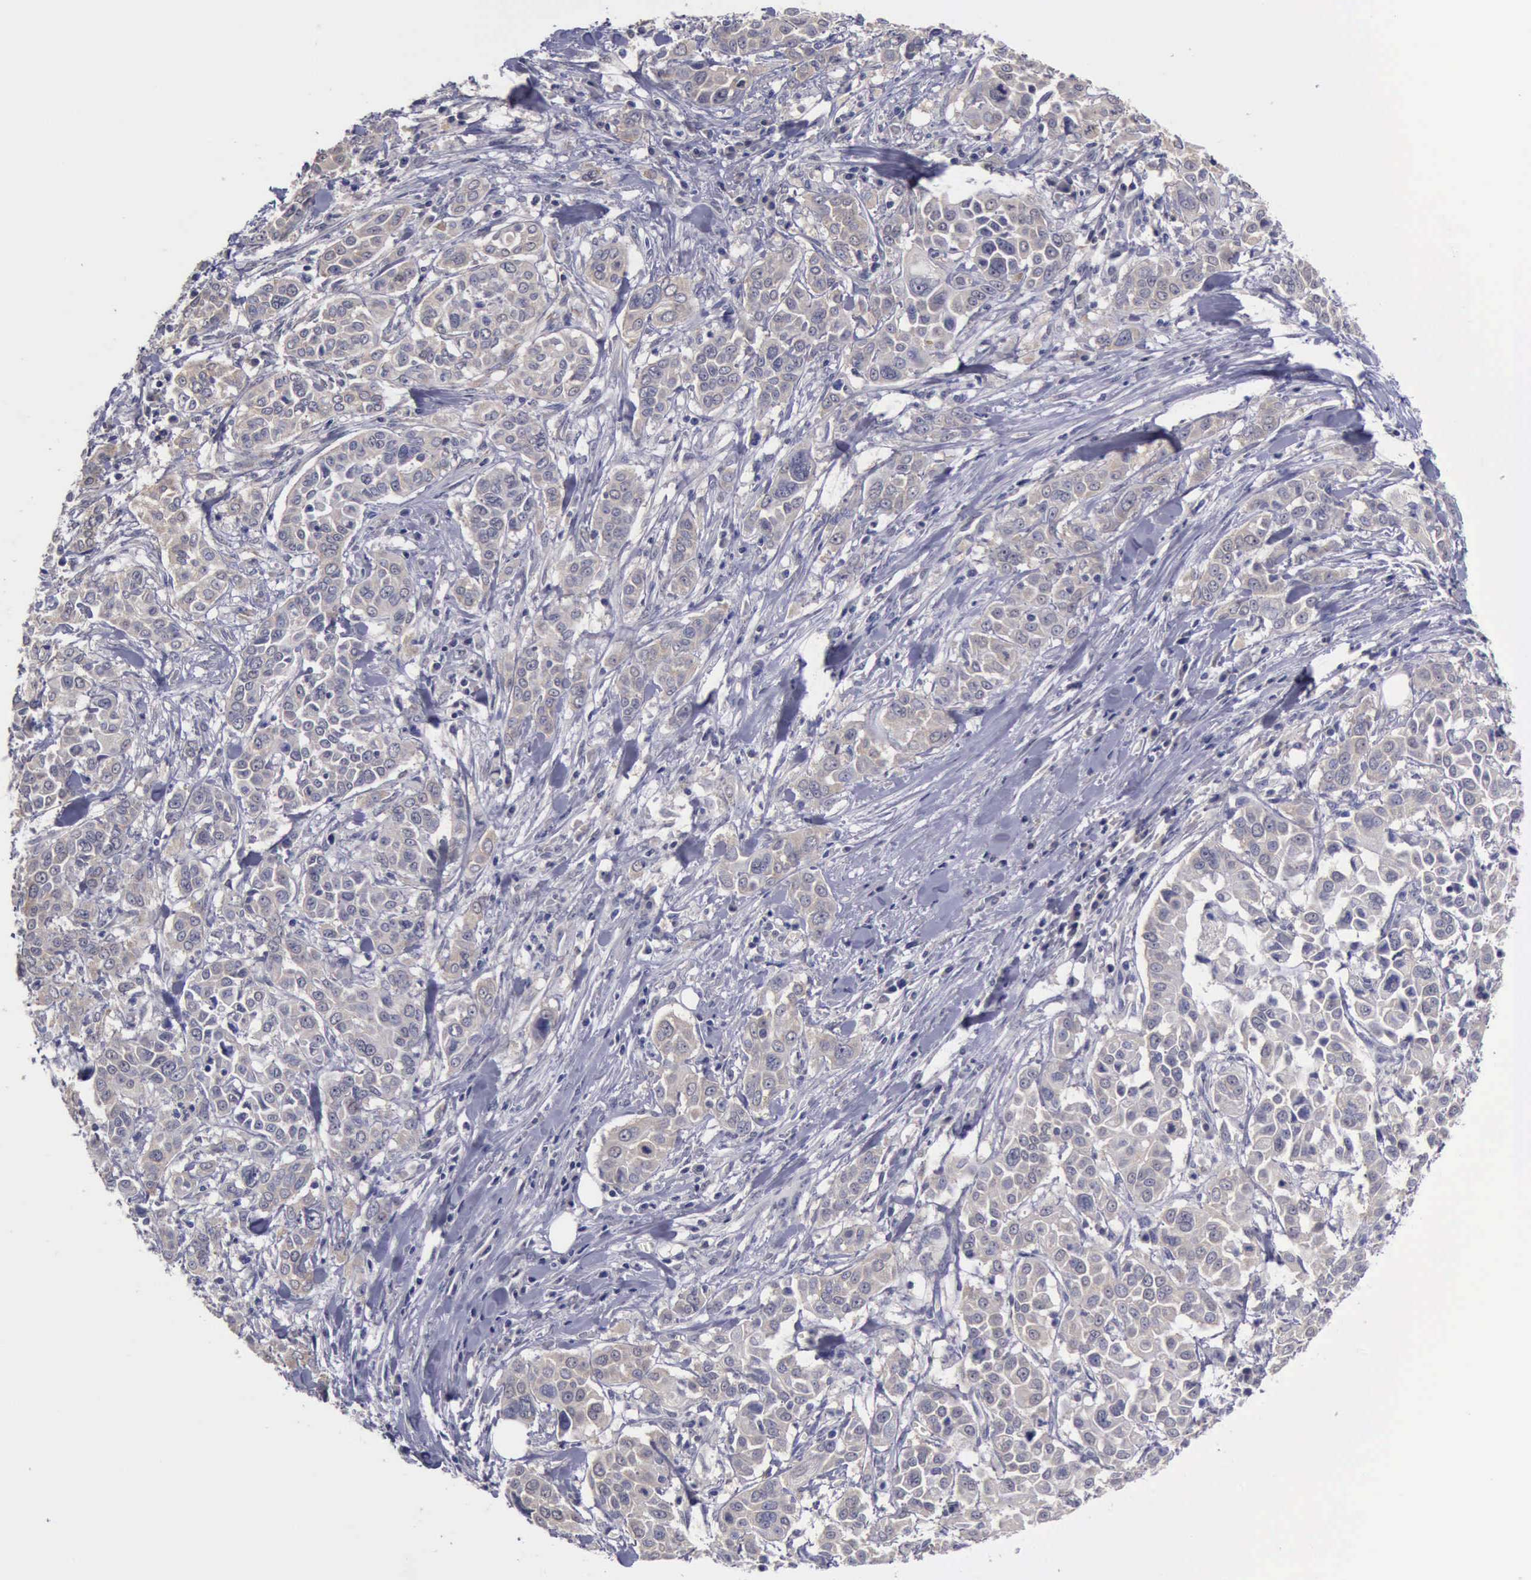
{"staining": {"intensity": "weak", "quantity": "25%-75%", "location": "cytoplasmic/membranous"}, "tissue": "pancreatic cancer", "cell_type": "Tumor cells", "image_type": "cancer", "snomed": [{"axis": "morphology", "description": "Adenocarcinoma, NOS"}, {"axis": "topography", "description": "Pancreas"}], "caption": "The immunohistochemical stain shows weak cytoplasmic/membranous expression in tumor cells of pancreatic adenocarcinoma tissue. (DAB IHC with brightfield microscopy, high magnification).", "gene": "PHKA1", "patient": {"sex": "female", "age": 52}}